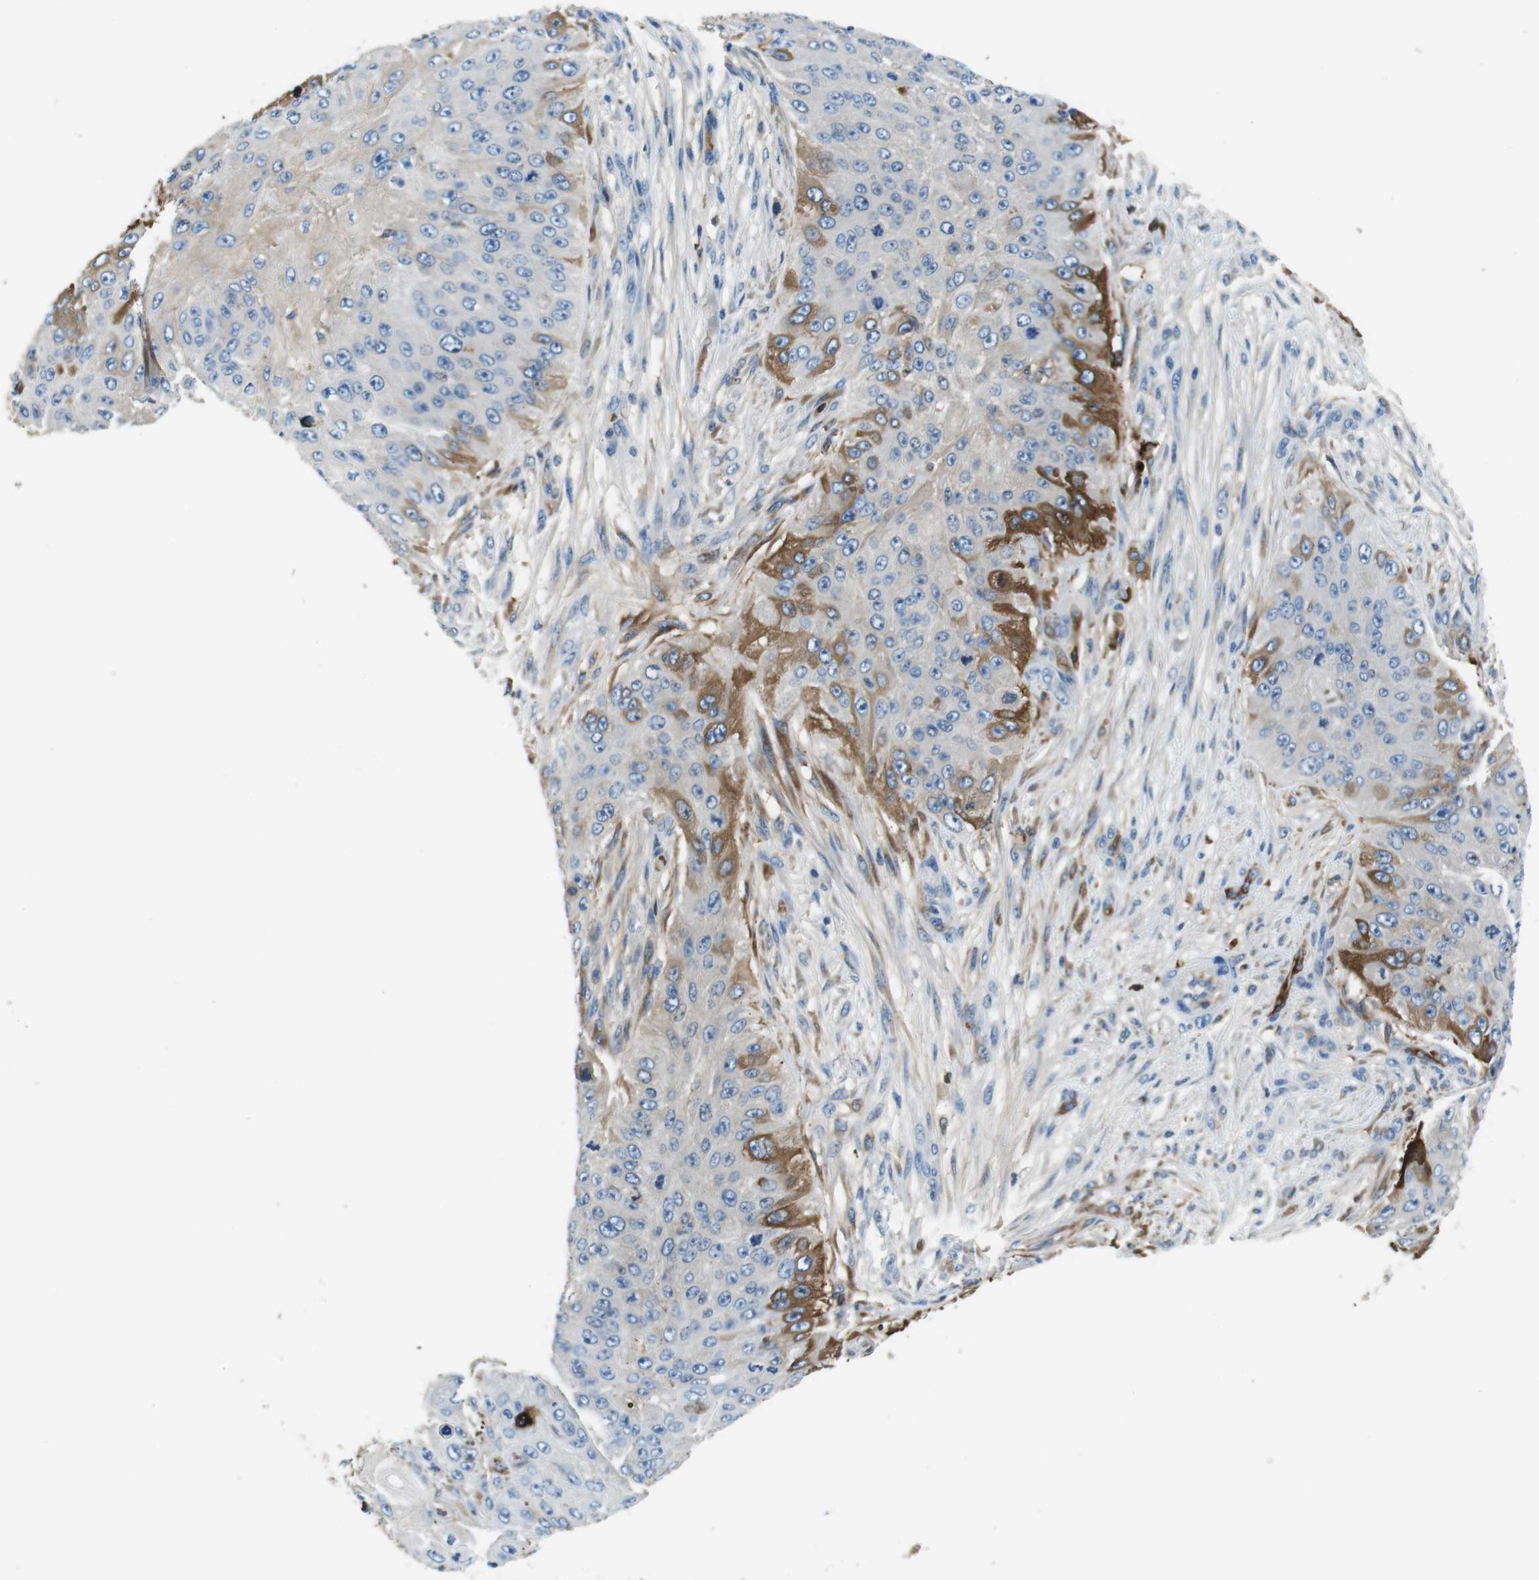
{"staining": {"intensity": "moderate", "quantity": "<25%", "location": "cytoplasmic/membranous"}, "tissue": "skin cancer", "cell_type": "Tumor cells", "image_type": "cancer", "snomed": [{"axis": "morphology", "description": "Squamous cell carcinoma, NOS"}, {"axis": "topography", "description": "Skin"}], "caption": "High-magnification brightfield microscopy of squamous cell carcinoma (skin) stained with DAB (brown) and counterstained with hematoxylin (blue). tumor cells exhibit moderate cytoplasmic/membranous expression is present in approximately<25% of cells.", "gene": "TMPRSS15", "patient": {"sex": "female", "age": 80}}